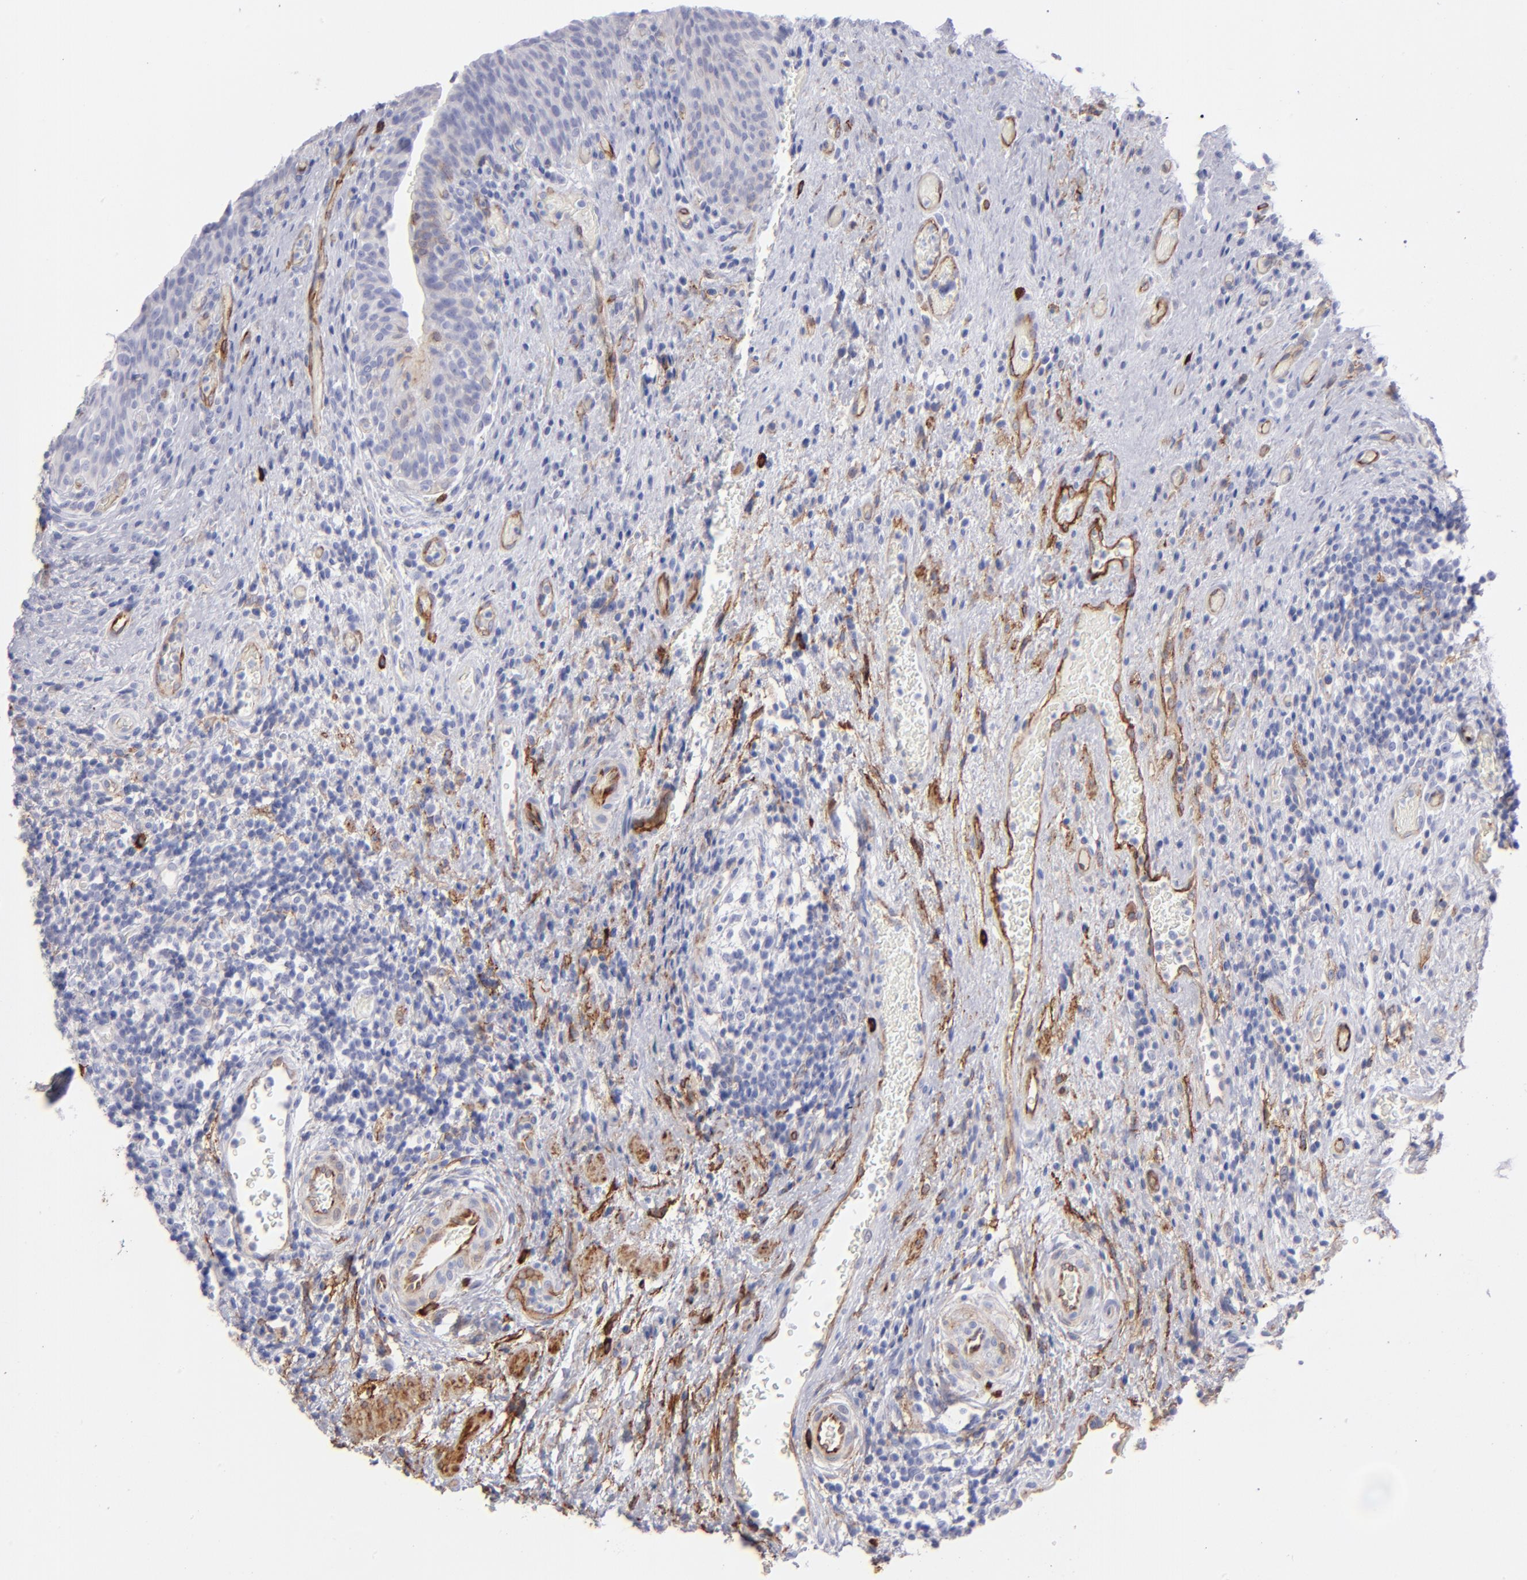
{"staining": {"intensity": "negative", "quantity": "none", "location": "none"}, "tissue": "urinary bladder", "cell_type": "Urothelial cells", "image_type": "normal", "snomed": [{"axis": "morphology", "description": "Normal tissue, NOS"}, {"axis": "morphology", "description": "Urothelial carcinoma, High grade"}, {"axis": "topography", "description": "Urinary bladder"}], "caption": "The histopathology image reveals no staining of urothelial cells in unremarkable urinary bladder. The staining was performed using DAB (3,3'-diaminobenzidine) to visualize the protein expression in brown, while the nuclei were stained in blue with hematoxylin (Magnification: 20x).", "gene": "AHNAK2", "patient": {"sex": "male", "age": 51}}